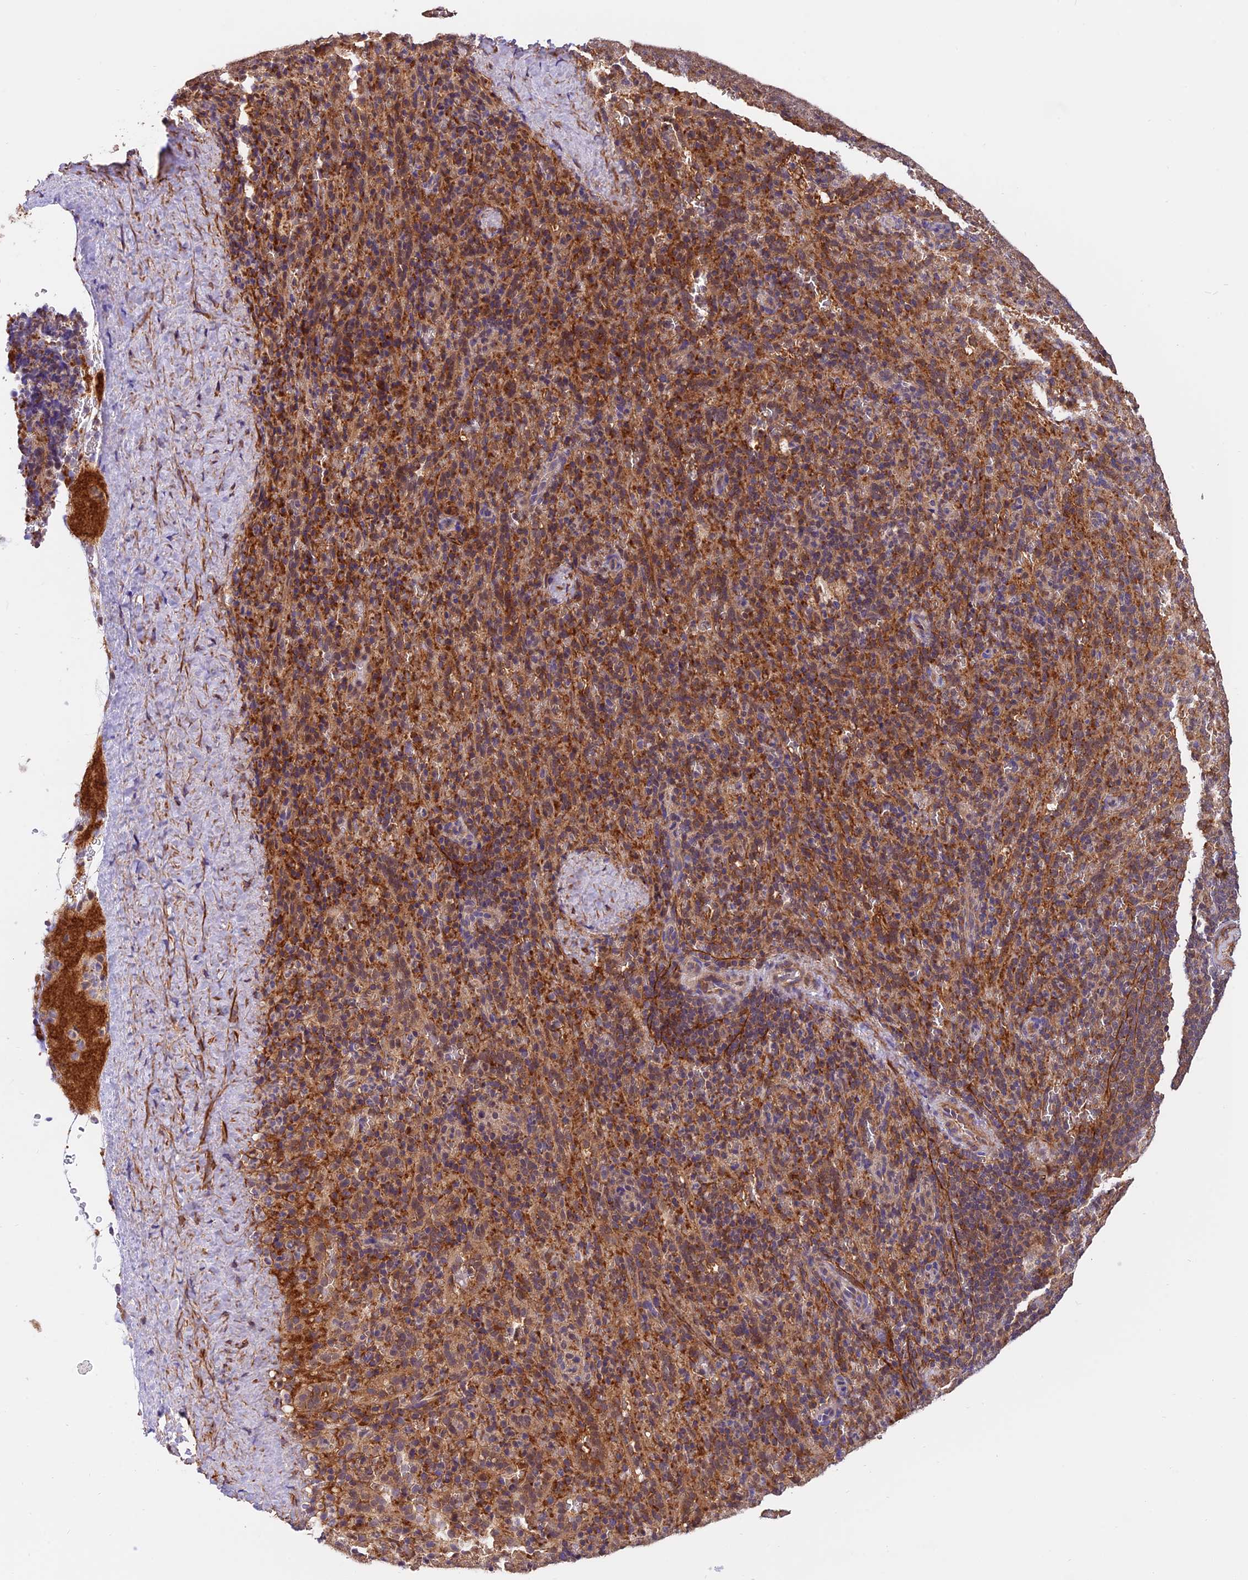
{"staining": {"intensity": "moderate", "quantity": "<25%", "location": "cytoplasmic/membranous"}, "tissue": "spleen", "cell_type": "Cells in red pulp", "image_type": "normal", "snomed": [{"axis": "morphology", "description": "Normal tissue, NOS"}, {"axis": "topography", "description": "Spleen"}], "caption": "Brown immunohistochemical staining in normal spleen demonstrates moderate cytoplasmic/membranous positivity in about <25% of cells in red pulp.", "gene": "PSMB3", "patient": {"sex": "female", "age": 21}}